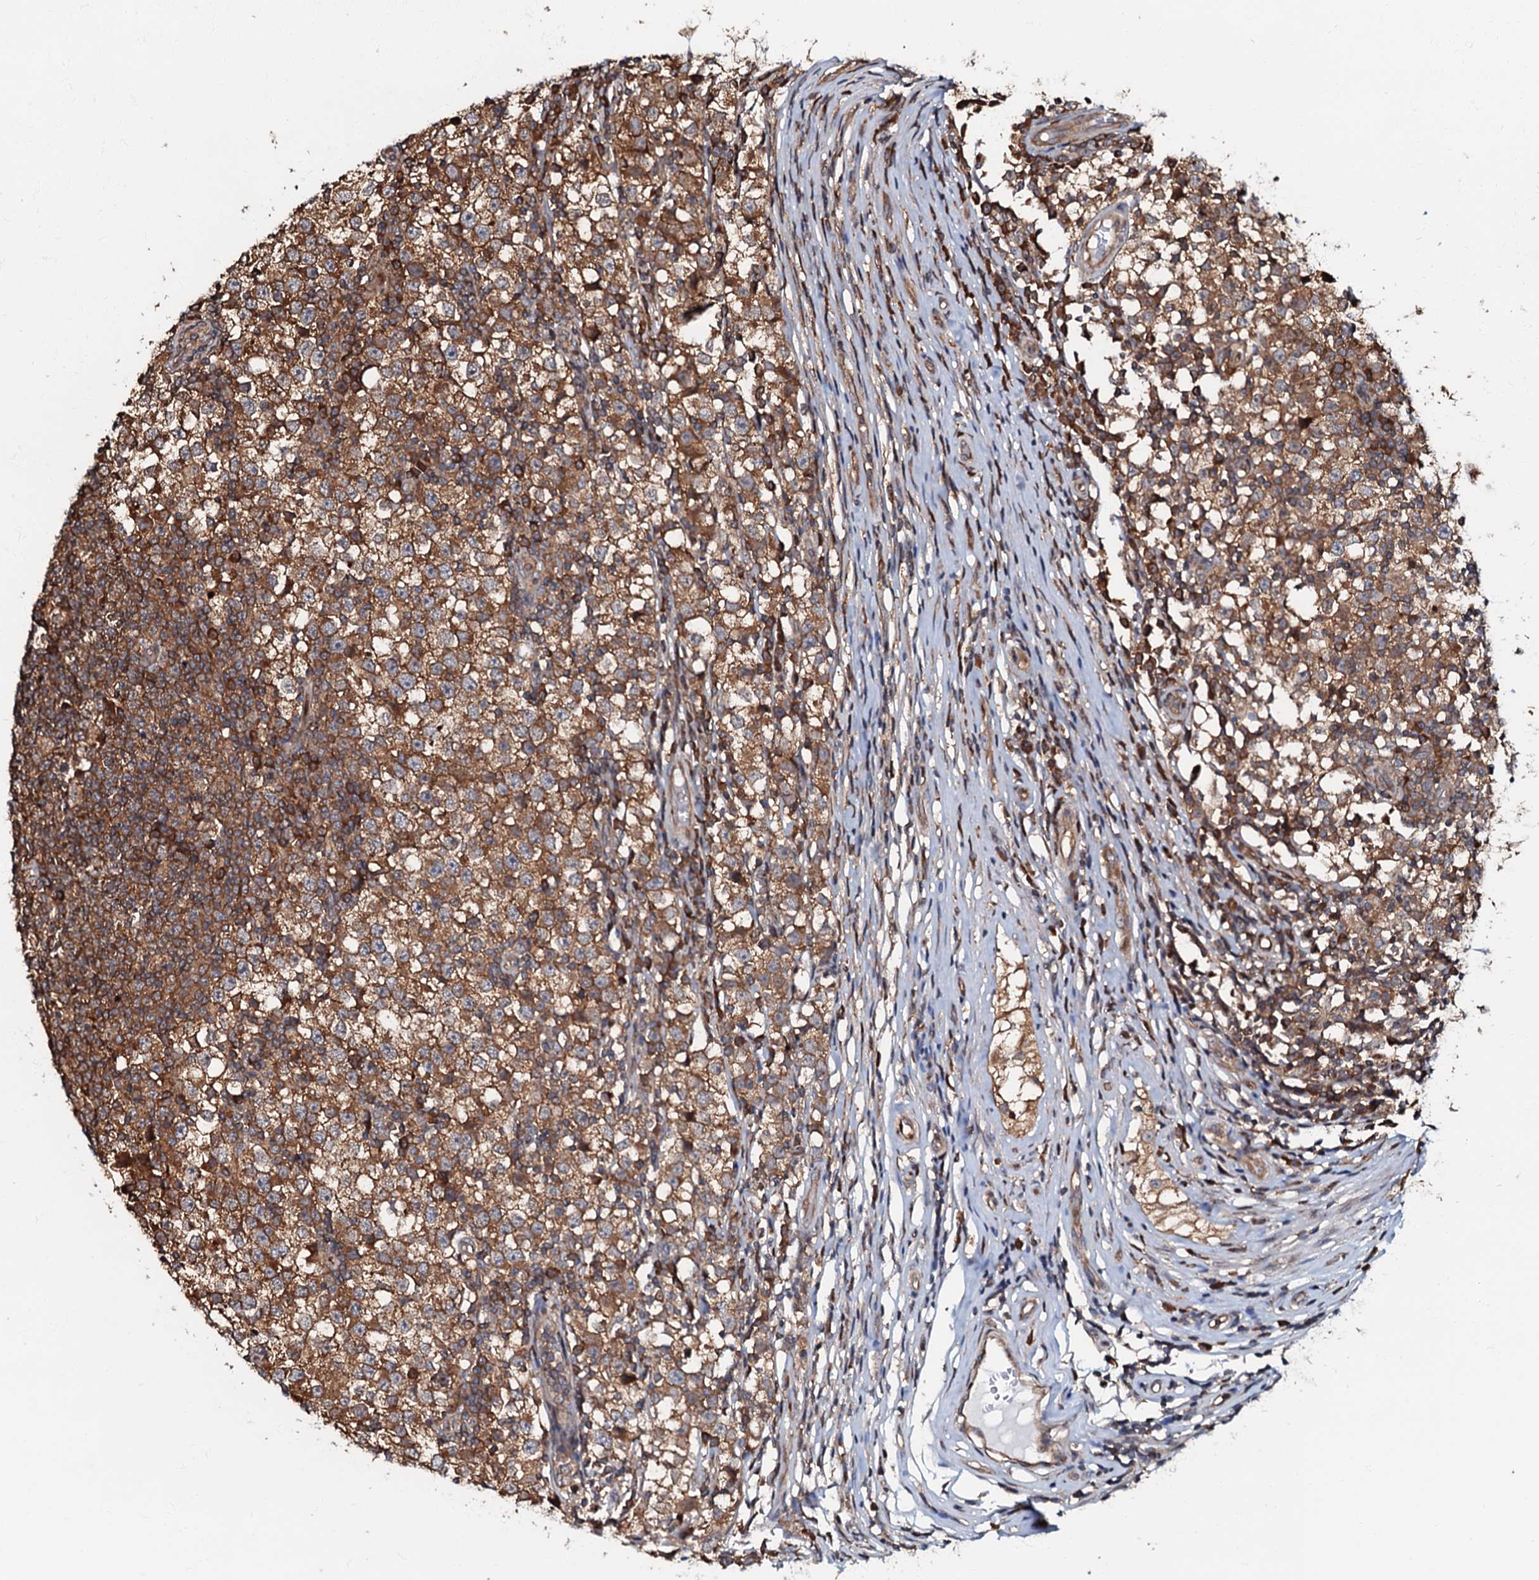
{"staining": {"intensity": "moderate", "quantity": ">75%", "location": "cytoplasmic/membranous"}, "tissue": "testis cancer", "cell_type": "Tumor cells", "image_type": "cancer", "snomed": [{"axis": "morphology", "description": "Seminoma, NOS"}, {"axis": "topography", "description": "Testis"}], "caption": "Approximately >75% of tumor cells in testis cancer (seminoma) exhibit moderate cytoplasmic/membranous protein staining as visualized by brown immunohistochemical staining.", "gene": "OSBP", "patient": {"sex": "male", "age": 65}}